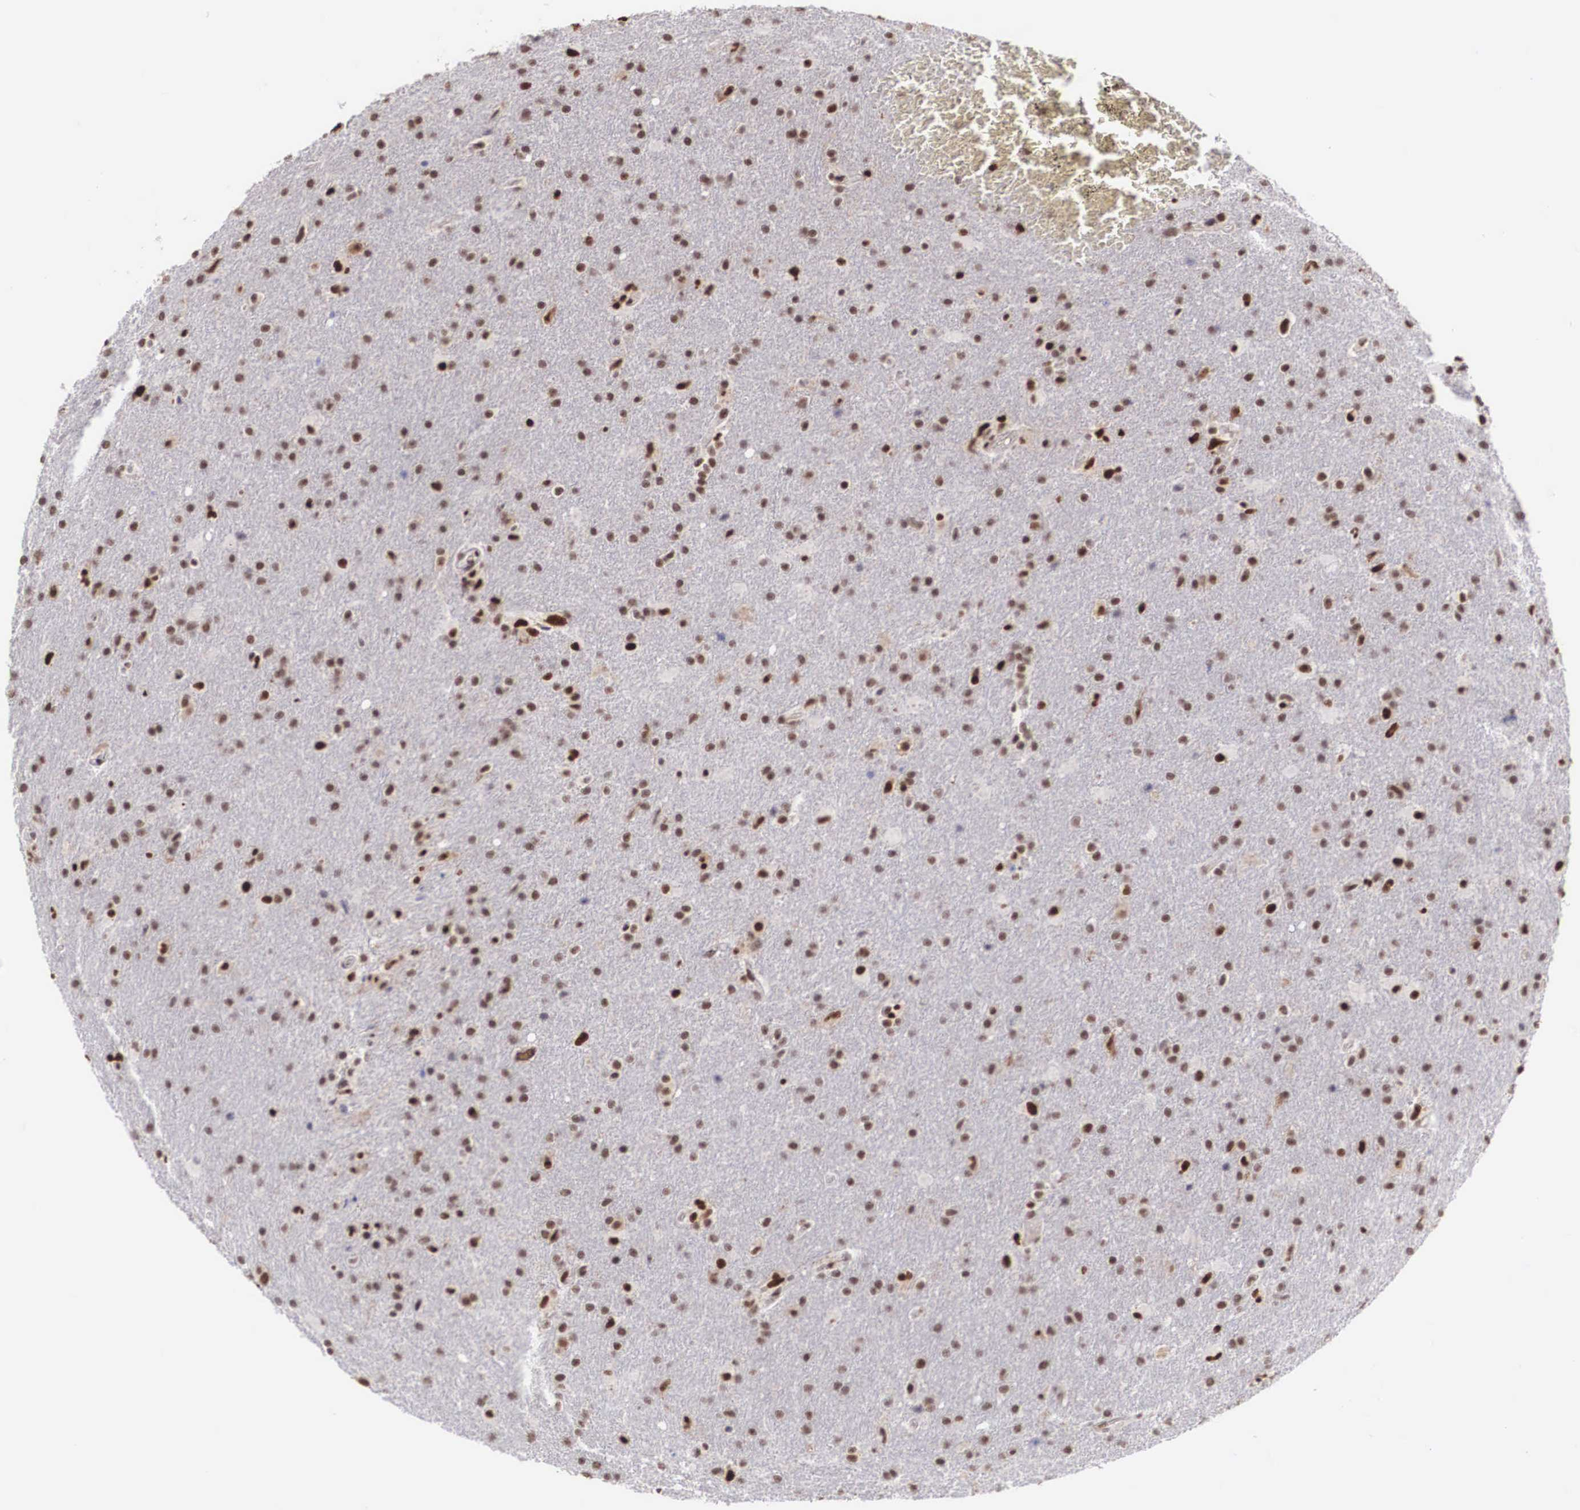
{"staining": {"intensity": "moderate", "quantity": "25%-75%", "location": "nuclear"}, "tissue": "glioma", "cell_type": "Tumor cells", "image_type": "cancer", "snomed": [{"axis": "morphology", "description": "Glioma, malignant, High grade"}, {"axis": "topography", "description": "Brain"}], "caption": "Malignant glioma (high-grade) stained with IHC exhibits moderate nuclear expression in about 25%-75% of tumor cells.", "gene": "HTATSF1", "patient": {"sex": "male", "age": 68}}